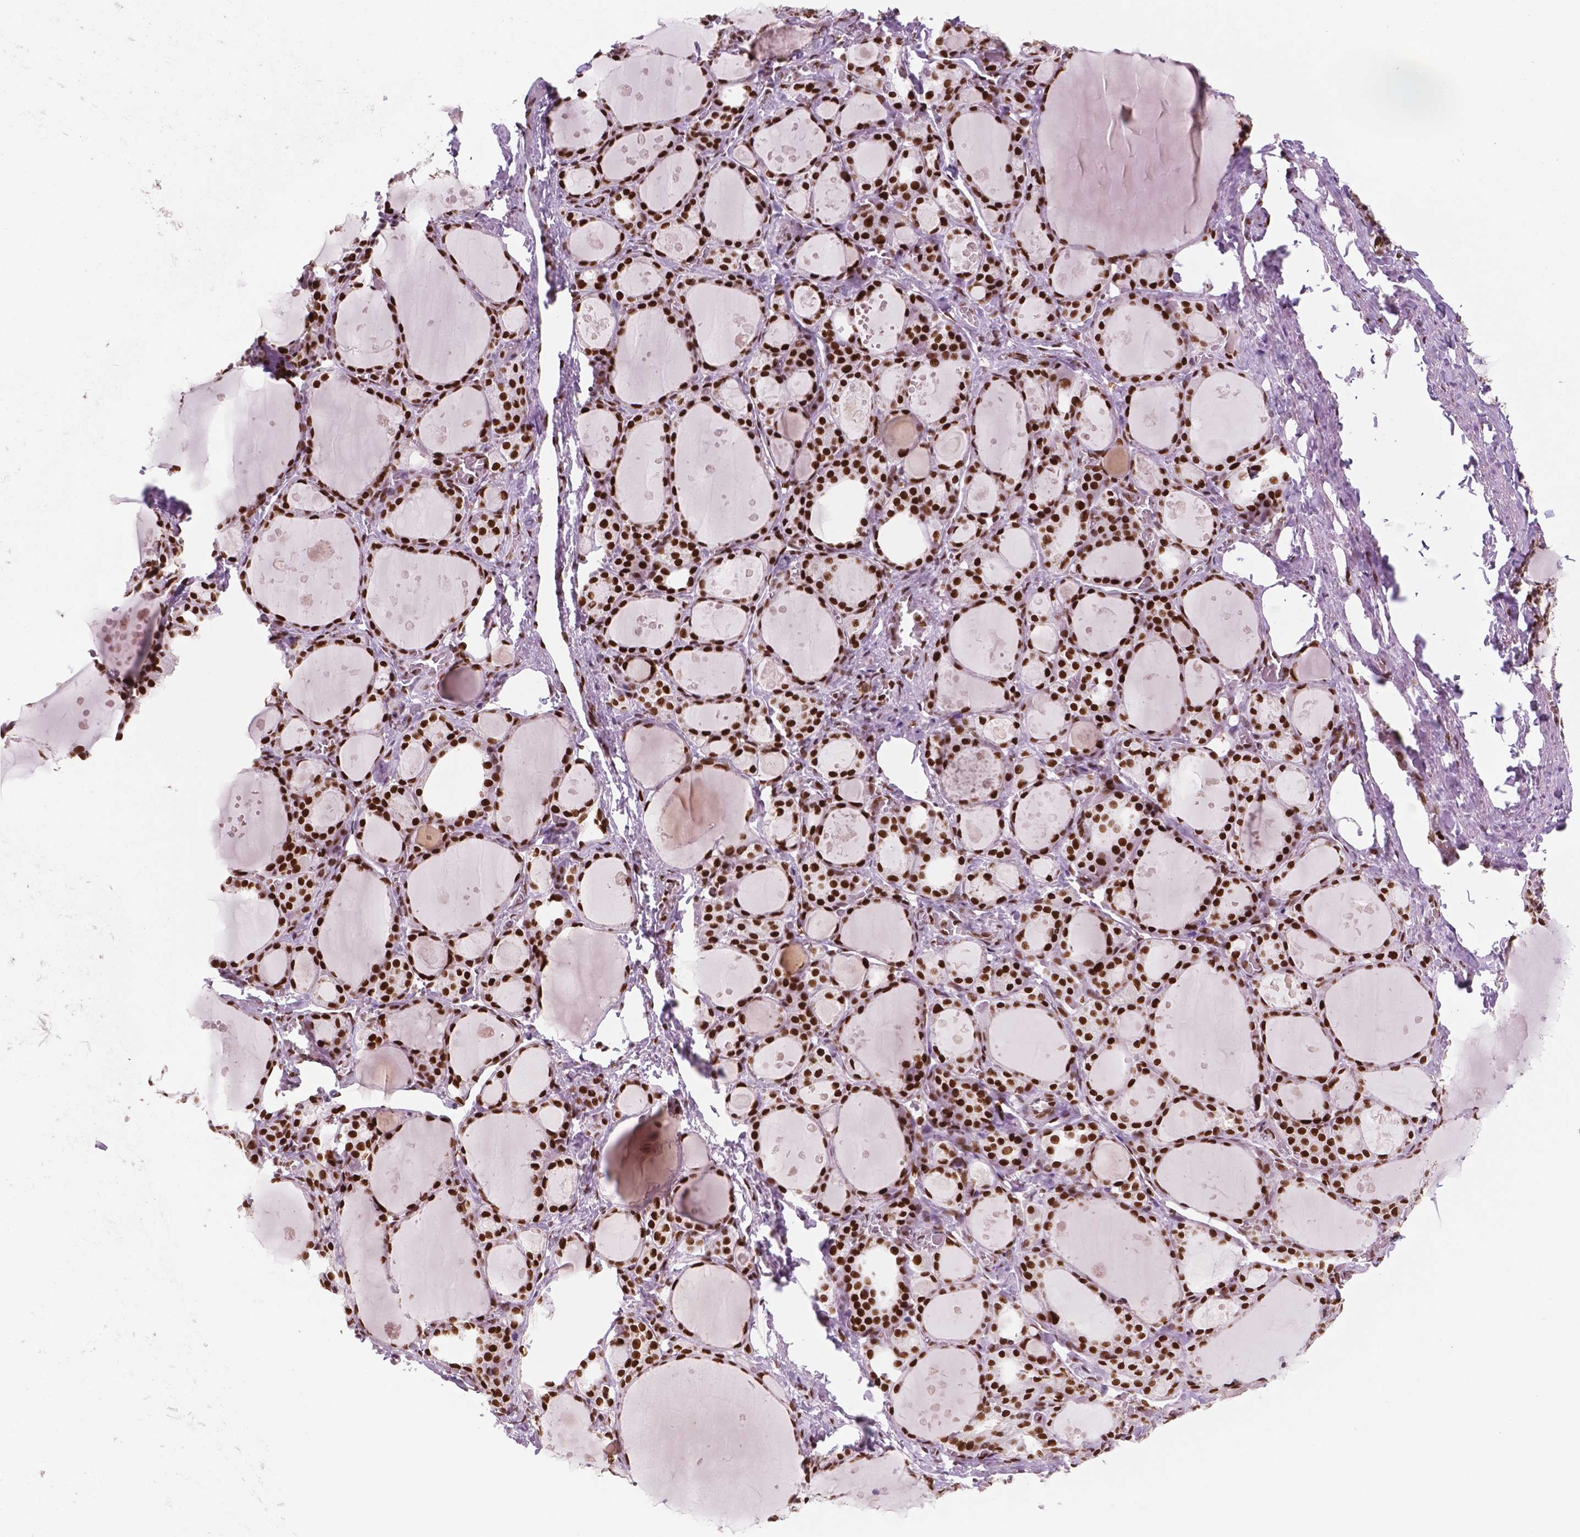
{"staining": {"intensity": "strong", "quantity": ">75%", "location": "nuclear"}, "tissue": "thyroid gland", "cell_type": "Glandular cells", "image_type": "normal", "snomed": [{"axis": "morphology", "description": "Normal tissue, NOS"}, {"axis": "topography", "description": "Thyroid gland"}], "caption": "Glandular cells reveal high levels of strong nuclear positivity in approximately >75% of cells in normal human thyroid gland.", "gene": "MSH6", "patient": {"sex": "male", "age": 68}}